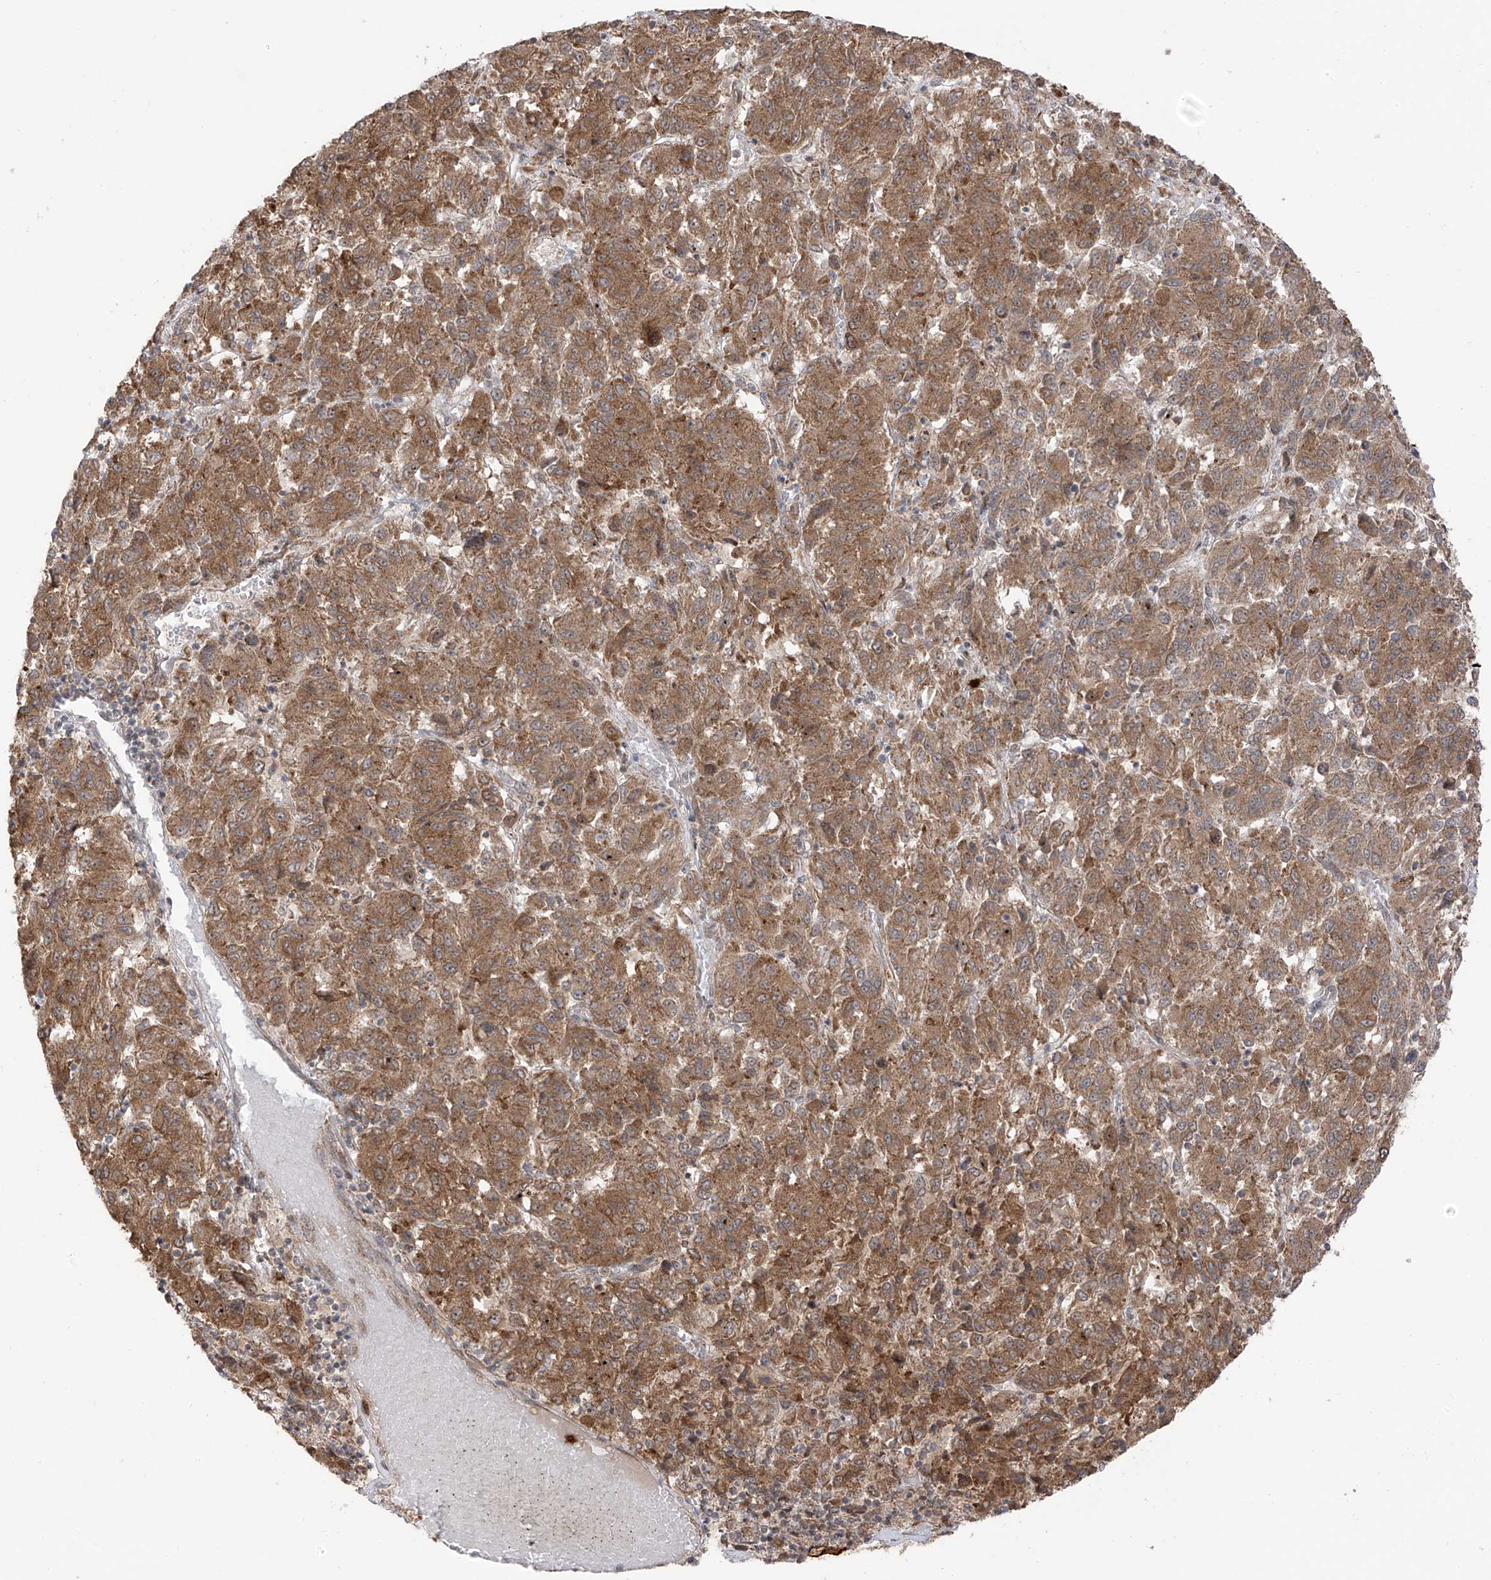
{"staining": {"intensity": "moderate", "quantity": ">75%", "location": "cytoplasmic/membranous"}, "tissue": "melanoma", "cell_type": "Tumor cells", "image_type": "cancer", "snomed": [{"axis": "morphology", "description": "Malignant melanoma, Metastatic site"}, {"axis": "topography", "description": "Lung"}], "caption": "Approximately >75% of tumor cells in human melanoma show moderate cytoplasmic/membranous protein expression as visualized by brown immunohistochemical staining.", "gene": "PDE11A", "patient": {"sex": "male", "age": 64}}